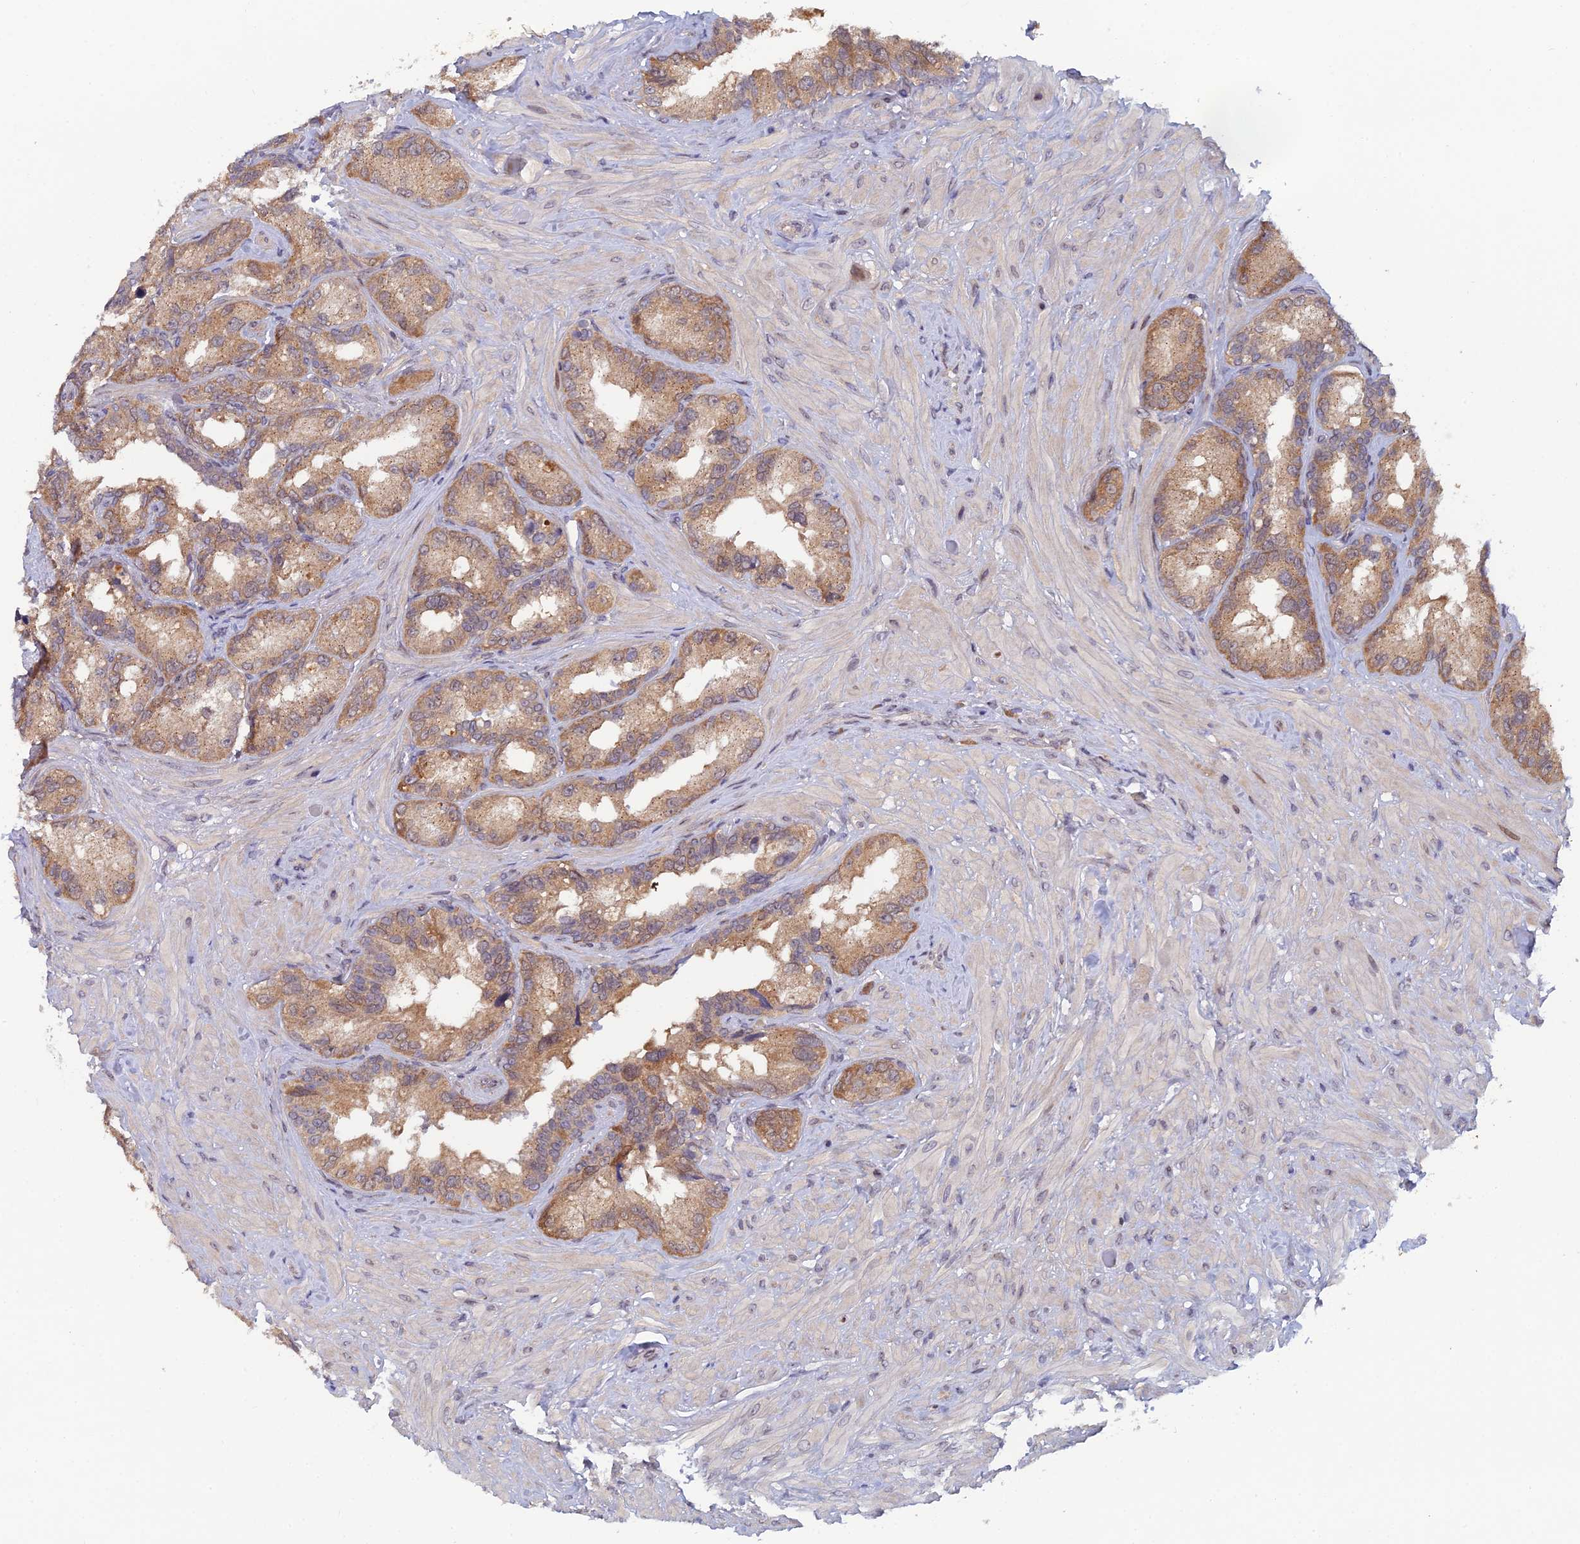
{"staining": {"intensity": "moderate", "quantity": ">75%", "location": "cytoplasmic/membranous"}, "tissue": "seminal vesicle", "cell_type": "Glandular cells", "image_type": "normal", "snomed": [{"axis": "morphology", "description": "Normal tissue, NOS"}, {"axis": "topography", "description": "Seminal veicle"}, {"axis": "topography", "description": "Peripheral nerve tissue"}], "caption": "Protein analysis of normal seminal vesicle exhibits moderate cytoplasmic/membranous staining in approximately >75% of glandular cells. Ihc stains the protein in brown and the nuclei are stained blue.", "gene": "SRA1", "patient": {"sex": "male", "age": 67}}